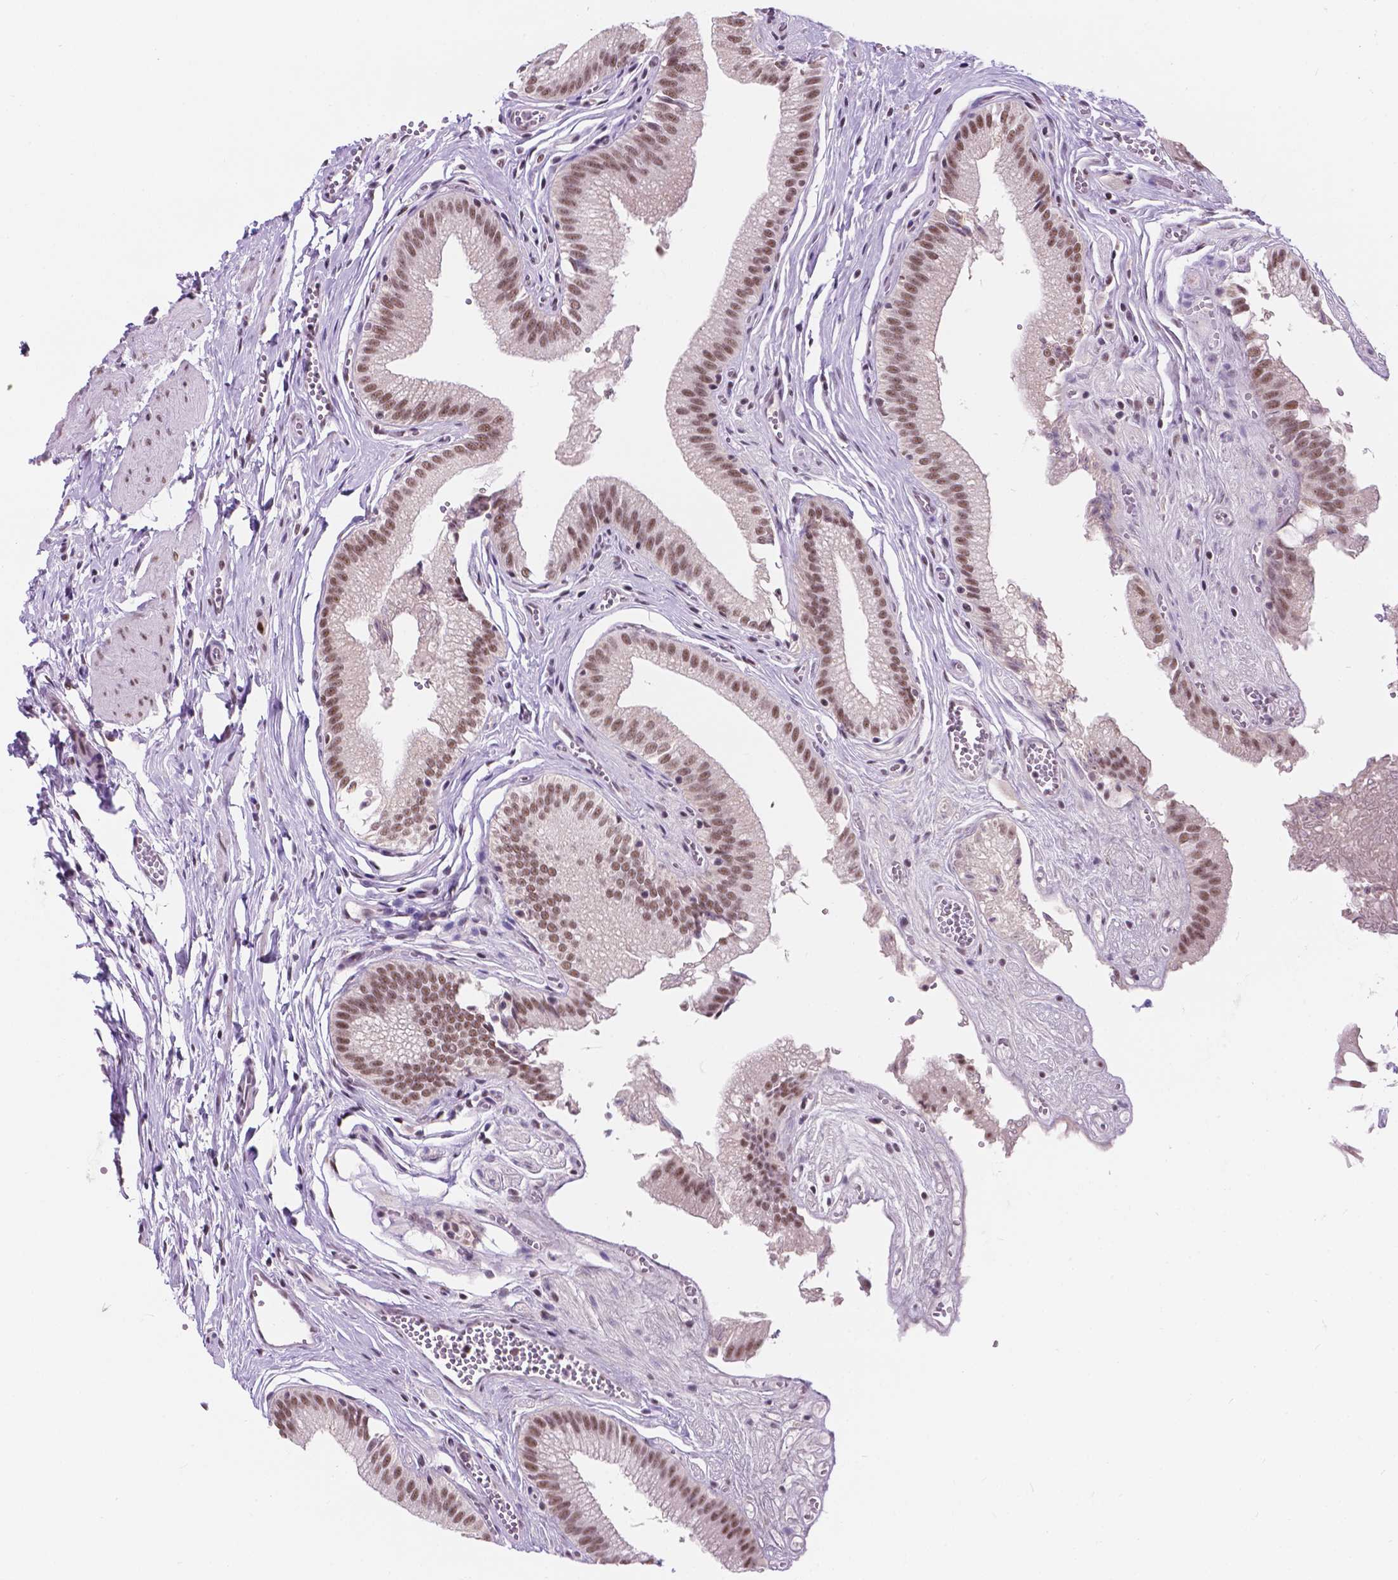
{"staining": {"intensity": "moderate", "quantity": ">75%", "location": "nuclear"}, "tissue": "gallbladder", "cell_type": "Glandular cells", "image_type": "normal", "snomed": [{"axis": "morphology", "description": "Normal tissue, NOS"}, {"axis": "topography", "description": "Gallbladder"}, {"axis": "topography", "description": "Peripheral nerve tissue"}], "caption": "High-magnification brightfield microscopy of normal gallbladder stained with DAB (3,3'-diaminobenzidine) (brown) and counterstained with hematoxylin (blue). glandular cells exhibit moderate nuclear expression is present in about>75% of cells. The staining was performed using DAB, with brown indicating positive protein expression. Nuclei are stained blue with hematoxylin.", "gene": "BCAS2", "patient": {"sex": "male", "age": 17}}